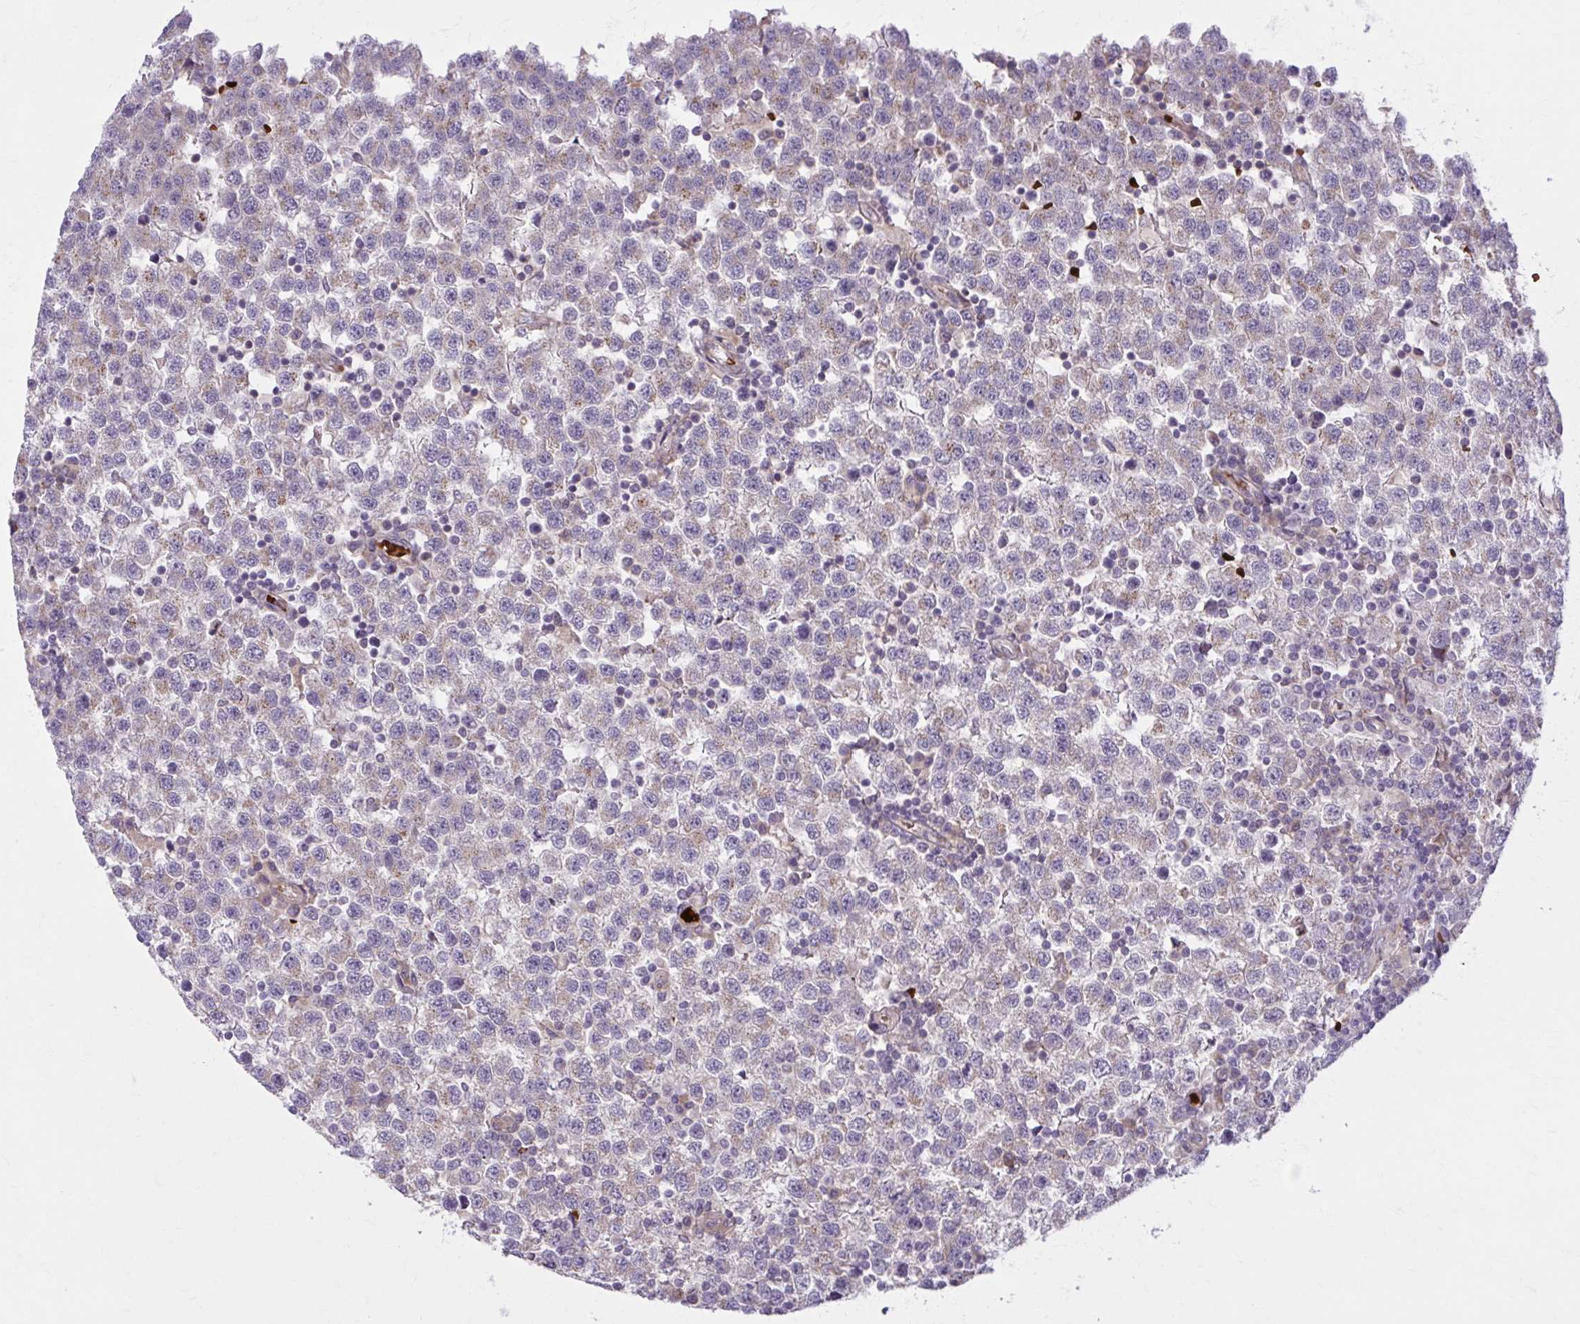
{"staining": {"intensity": "weak", "quantity": "25%-75%", "location": "cytoplasmic/membranous"}, "tissue": "testis cancer", "cell_type": "Tumor cells", "image_type": "cancer", "snomed": [{"axis": "morphology", "description": "Seminoma, NOS"}, {"axis": "topography", "description": "Testis"}], "caption": "High-magnification brightfield microscopy of testis cancer (seminoma) stained with DAB (brown) and counterstained with hematoxylin (blue). tumor cells exhibit weak cytoplasmic/membranous positivity is identified in about25%-75% of cells.", "gene": "SNF8", "patient": {"sex": "male", "age": 34}}